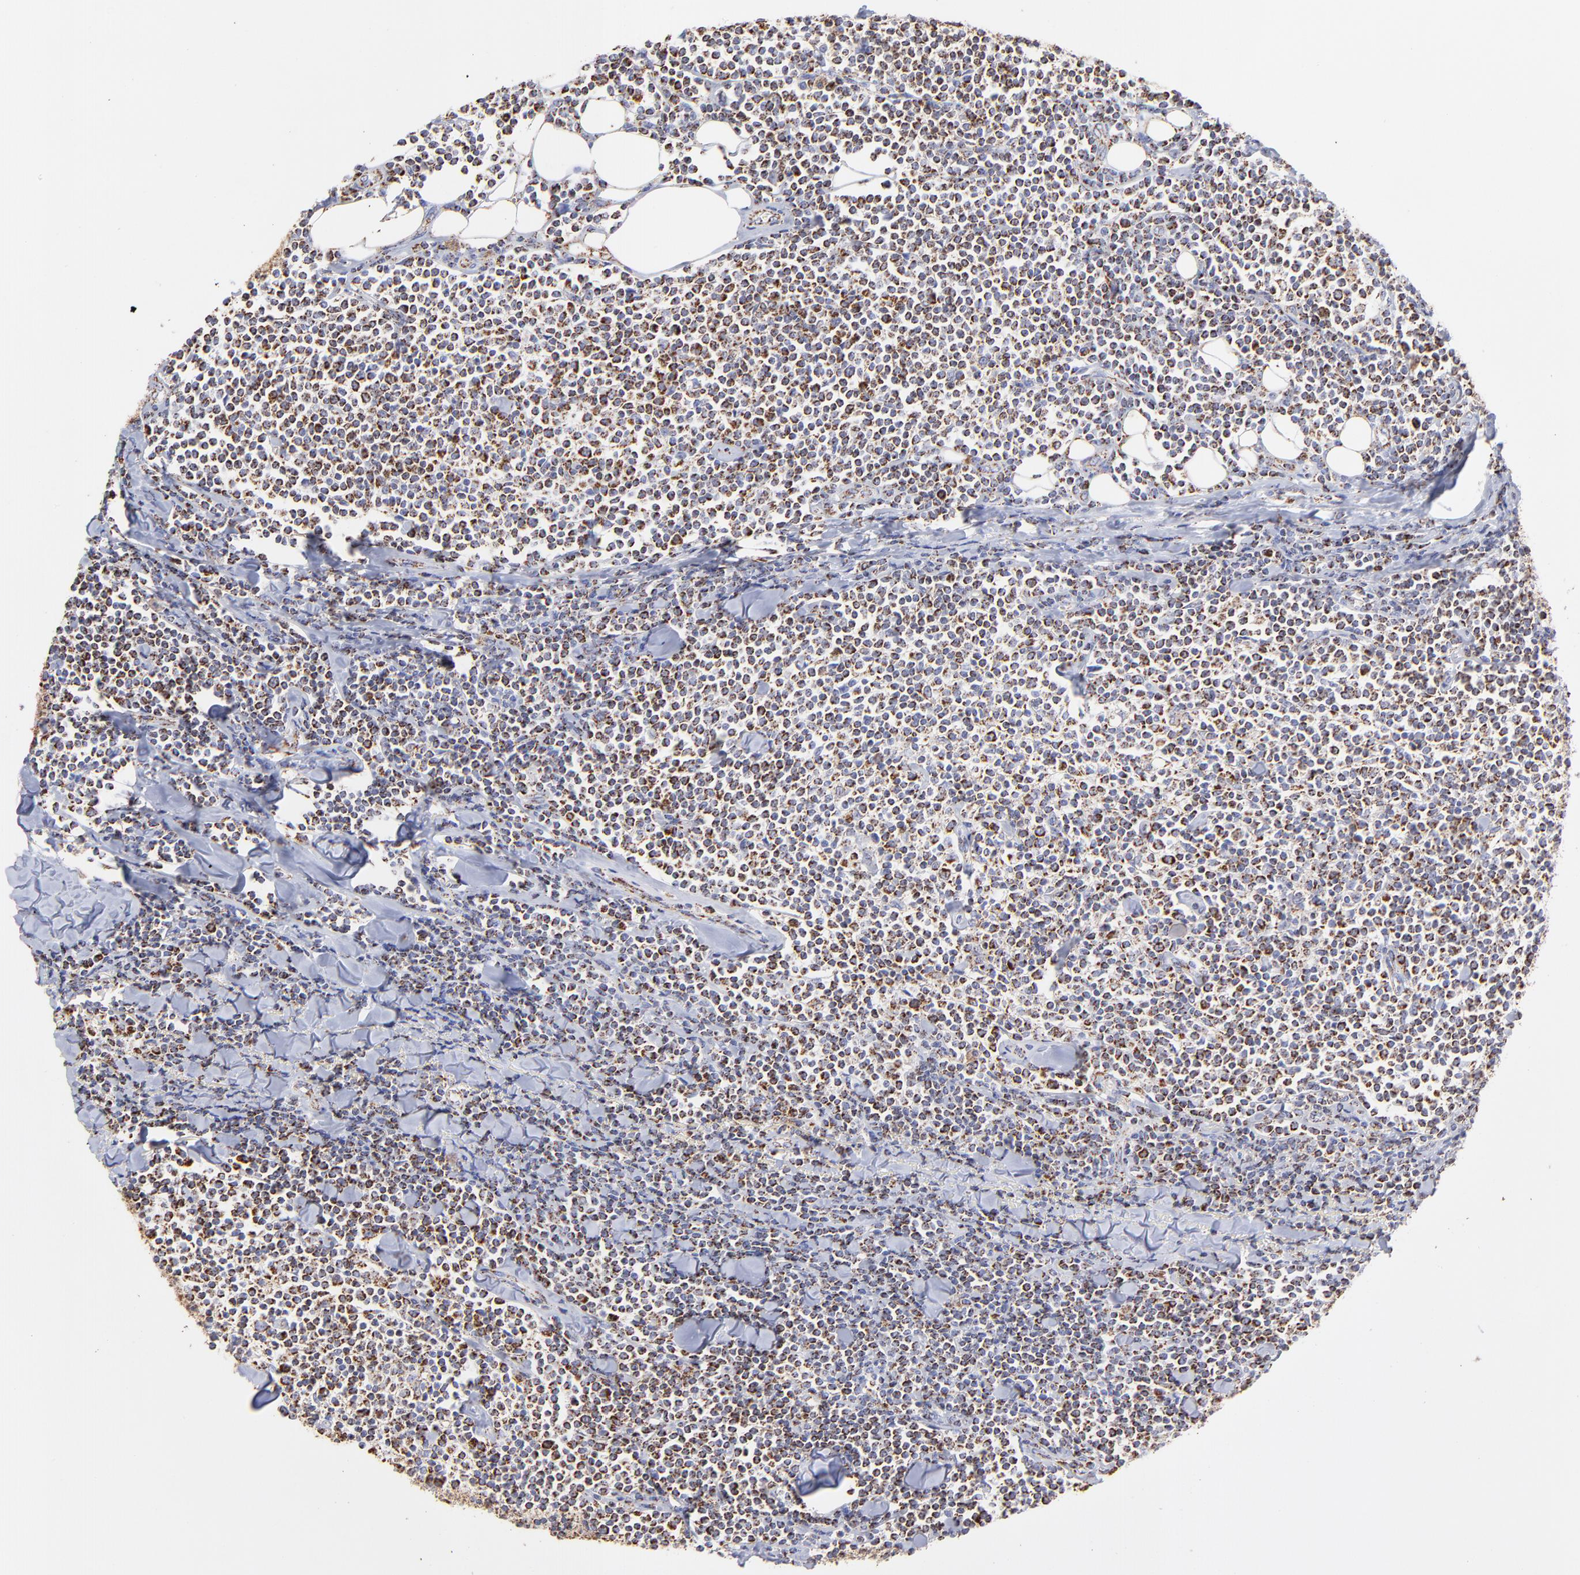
{"staining": {"intensity": "moderate", "quantity": ">75%", "location": "cytoplasmic/membranous"}, "tissue": "lymphoma", "cell_type": "Tumor cells", "image_type": "cancer", "snomed": [{"axis": "morphology", "description": "Malignant lymphoma, non-Hodgkin's type, Low grade"}, {"axis": "topography", "description": "Soft tissue"}], "caption": "Immunohistochemical staining of lymphoma reveals medium levels of moderate cytoplasmic/membranous staining in about >75% of tumor cells.", "gene": "ECH1", "patient": {"sex": "male", "age": 92}}